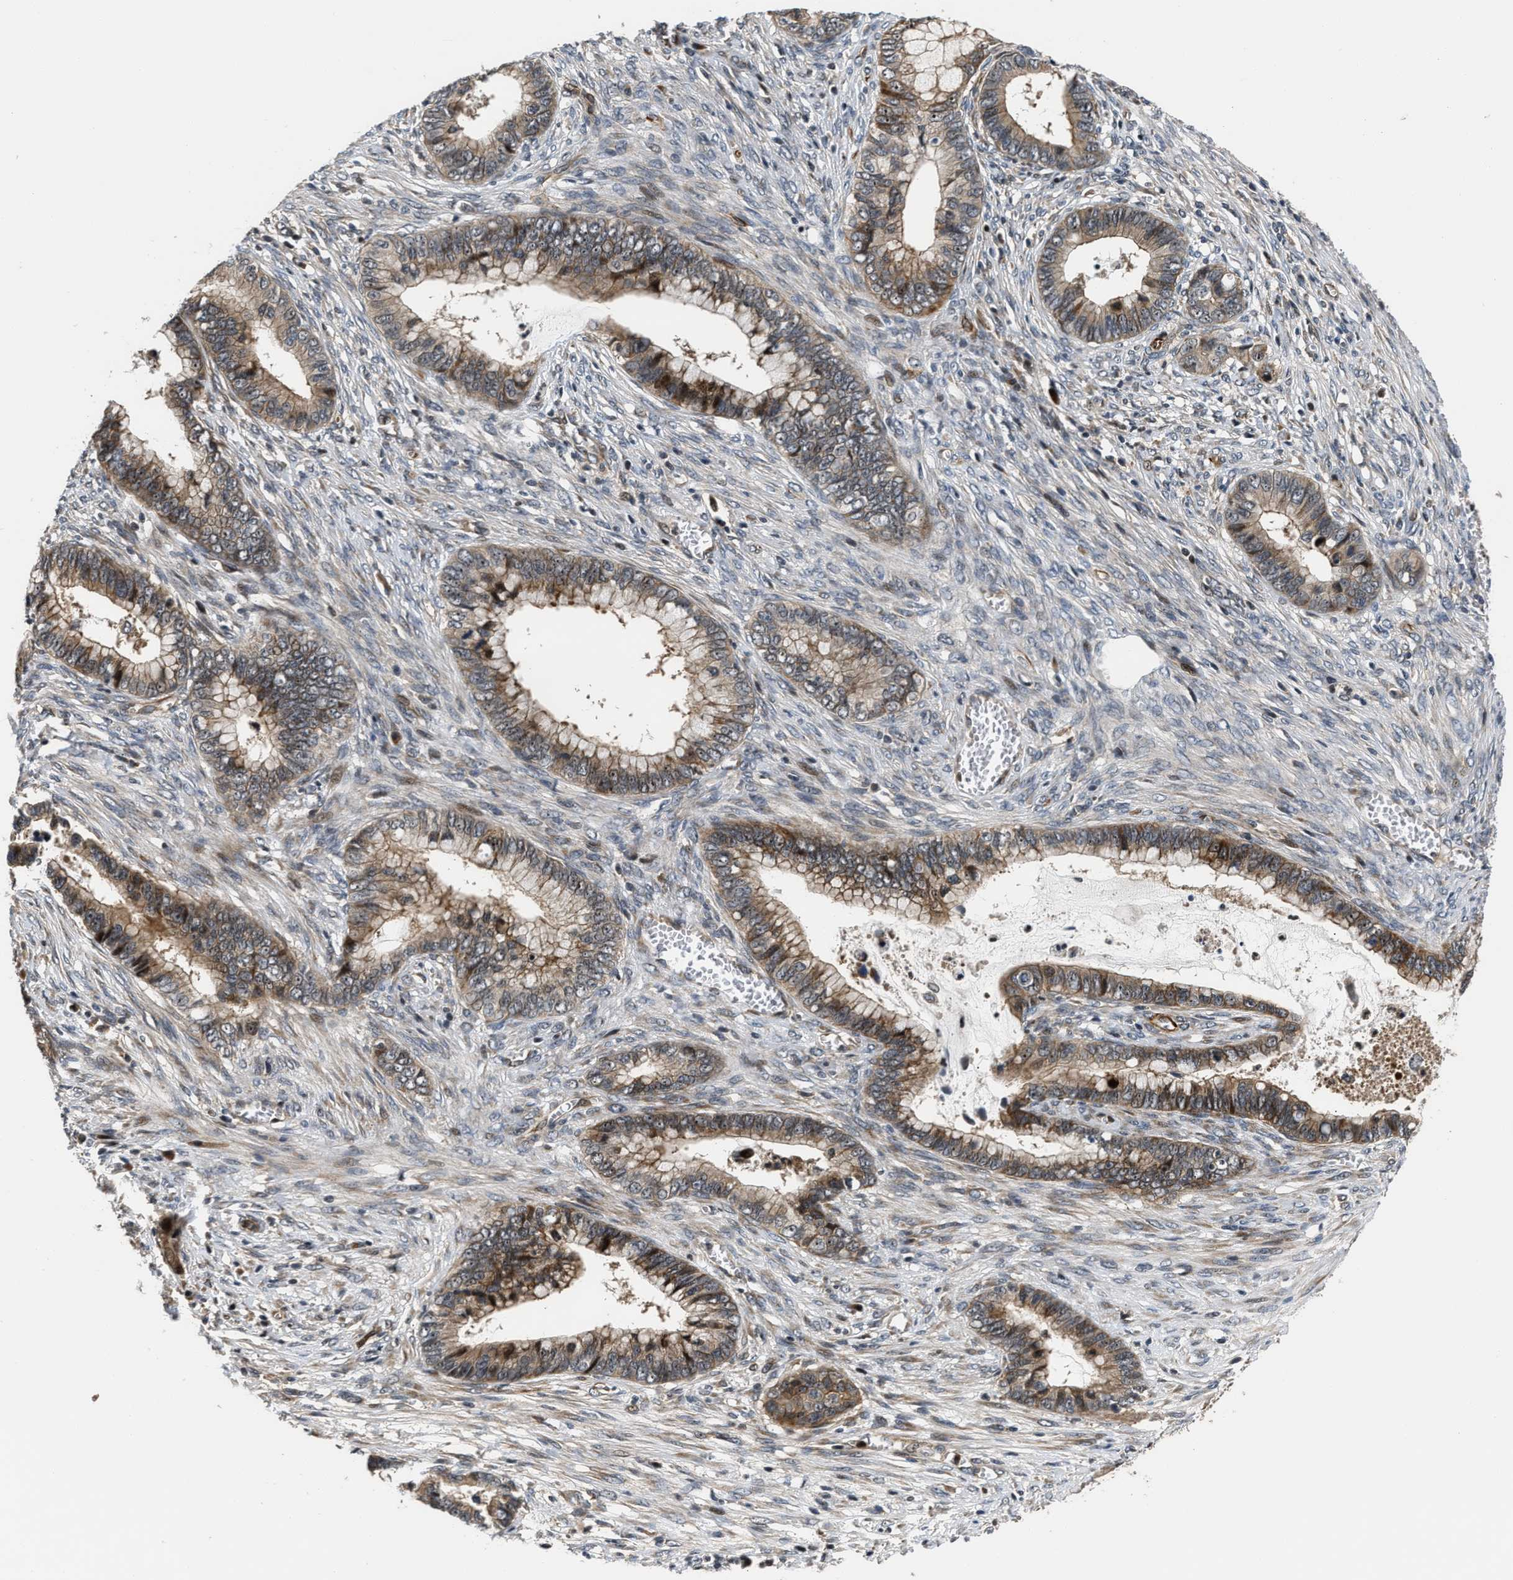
{"staining": {"intensity": "moderate", "quantity": ">75%", "location": "cytoplasmic/membranous"}, "tissue": "cervical cancer", "cell_type": "Tumor cells", "image_type": "cancer", "snomed": [{"axis": "morphology", "description": "Adenocarcinoma, NOS"}, {"axis": "topography", "description": "Cervix"}], "caption": "The micrograph shows immunohistochemical staining of adenocarcinoma (cervical). There is moderate cytoplasmic/membranous expression is identified in about >75% of tumor cells.", "gene": "ALDH3A2", "patient": {"sex": "female", "age": 44}}